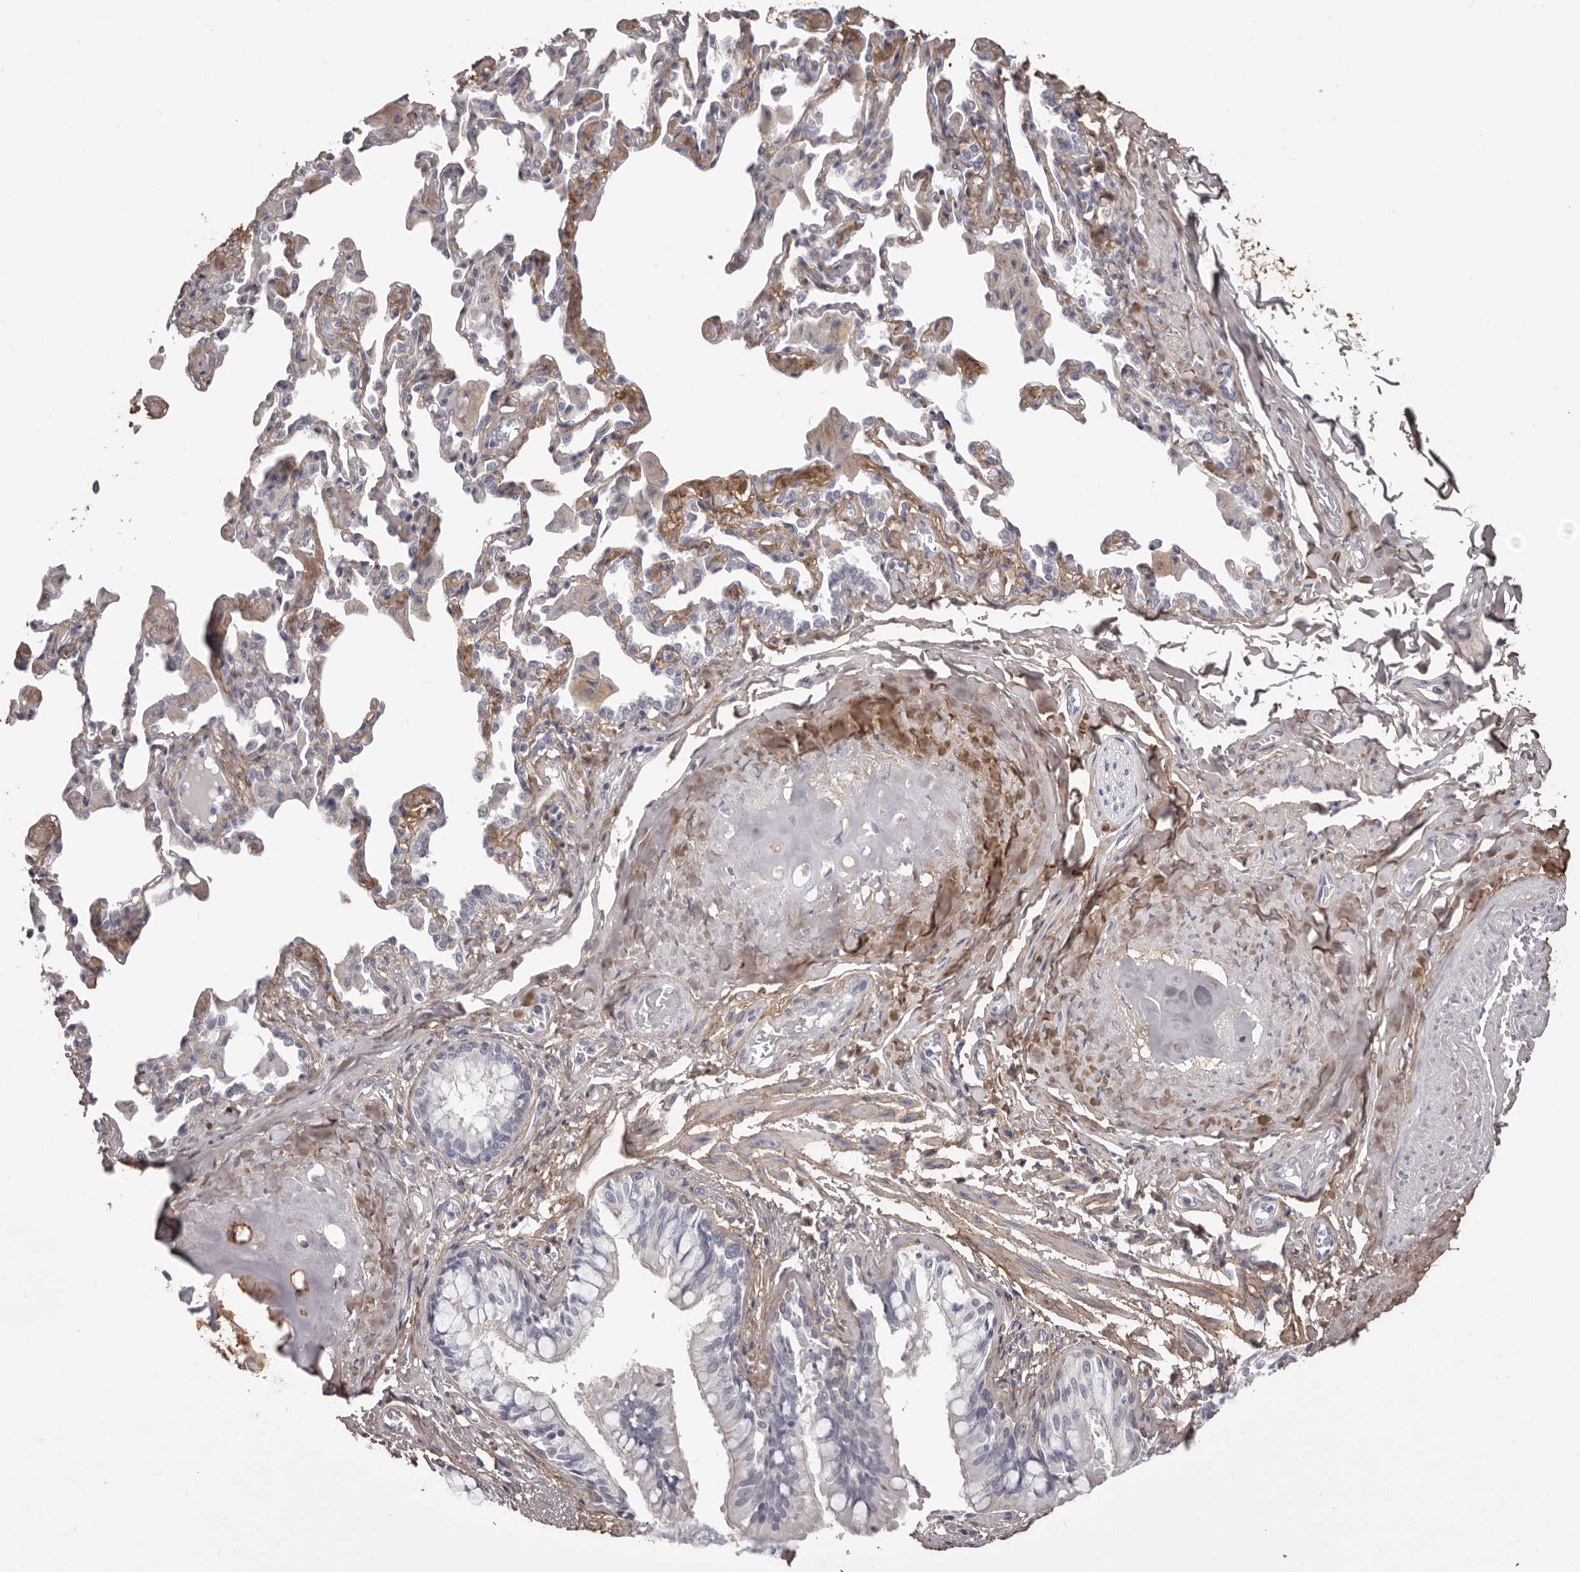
{"staining": {"intensity": "negative", "quantity": "none", "location": "none"}, "tissue": "bronchus", "cell_type": "Respiratory epithelial cells", "image_type": "normal", "snomed": [{"axis": "morphology", "description": "Normal tissue, NOS"}, {"axis": "morphology", "description": "Inflammation, NOS"}, {"axis": "topography", "description": "Lung"}], "caption": "The histopathology image demonstrates no significant positivity in respiratory epithelial cells of bronchus. (DAB (3,3'-diaminobenzidine) IHC, high magnification).", "gene": "COL6A1", "patient": {"sex": "female", "age": 46}}